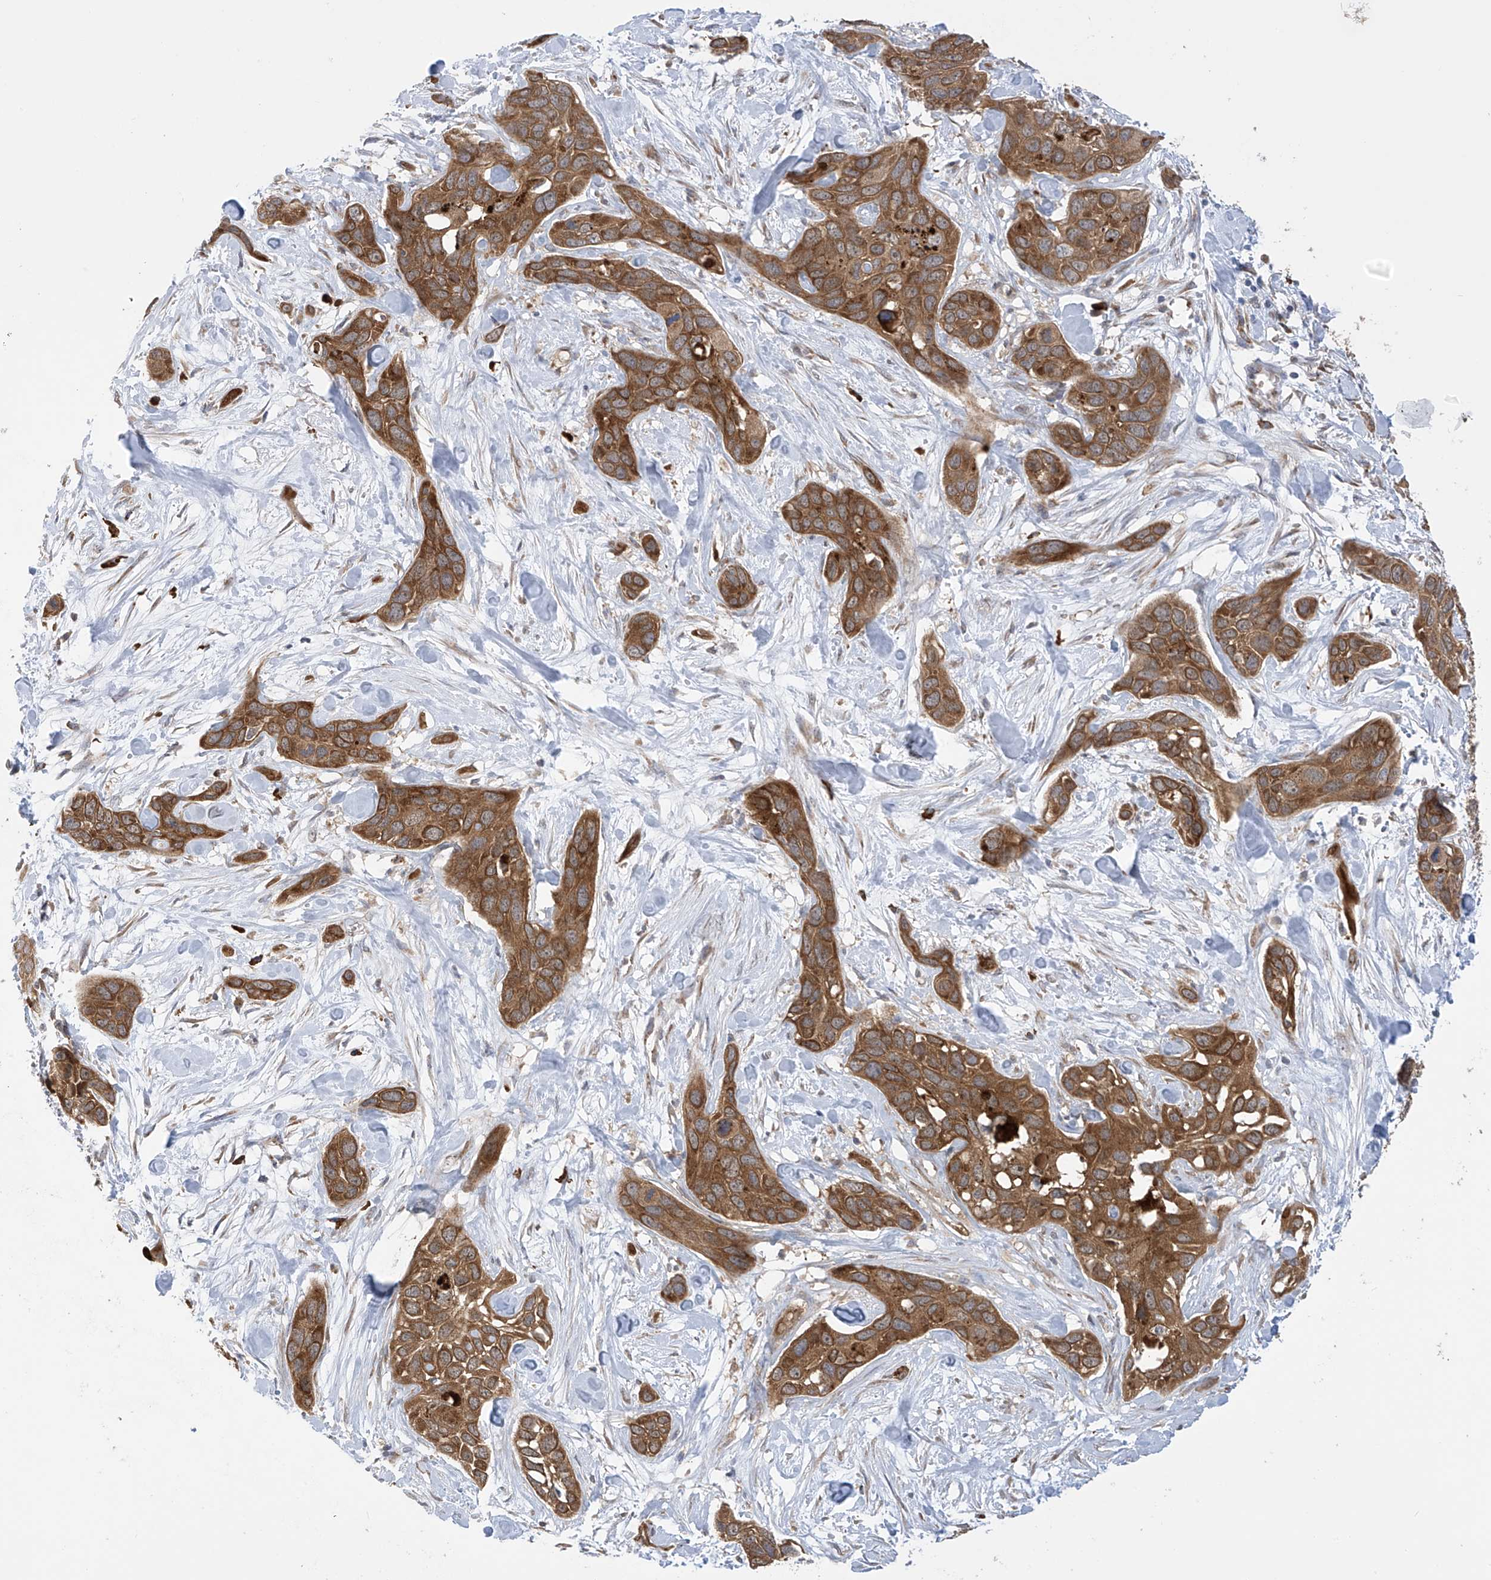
{"staining": {"intensity": "moderate", "quantity": ">75%", "location": "cytoplasmic/membranous"}, "tissue": "pancreatic cancer", "cell_type": "Tumor cells", "image_type": "cancer", "snomed": [{"axis": "morphology", "description": "Adenocarcinoma, NOS"}, {"axis": "topography", "description": "Pancreas"}], "caption": "Immunohistochemical staining of human pancreatic adenocarcinoma shows medium levels of moderate cytoplasmic/membranous expression in about >75% of tumor cells. (DAB IHC, brown staining for protein, blue staining for nuclei).", "gene": "KIAA1522", "patient": {"sex": "female", "age": 60}}